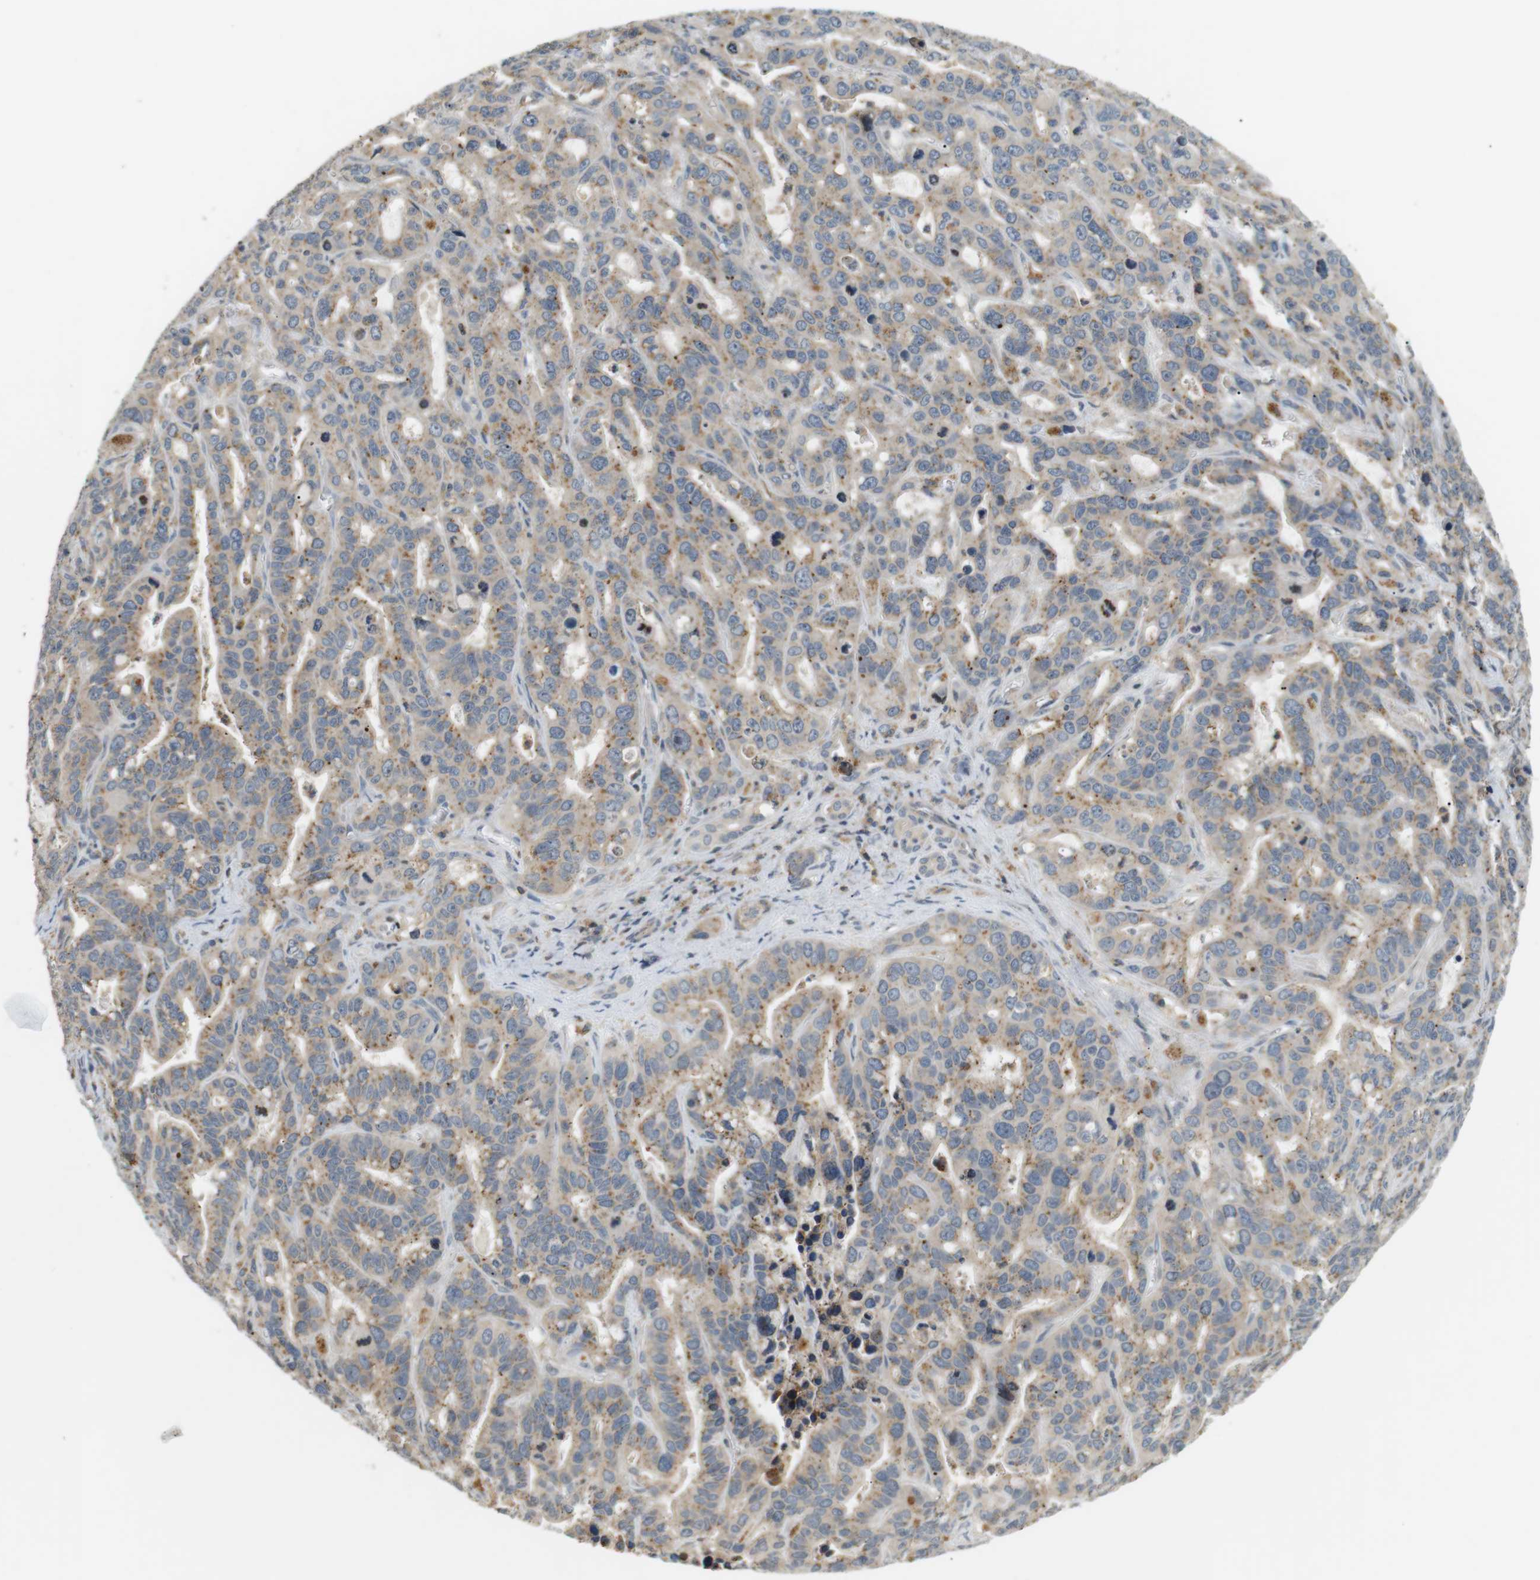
{"staining": {"intensity": "moderate", "quantity": ">75%", "location": "cytoplasmic/membranous"}, "tissue": "liver cancer", "cell_type": "Tumor cells", "image_type": "cancer", "snomed": [{"axis": "morphology", "description": "Cholangiocarcinoma"}, {"axis": "topography", "description": "Liver"}], "caption": "Protein staining of liver cancer (cholangiocarcinoma) tissue displays moderate cytoplasmic/membranous positivity in approximately >75% of tumor cells.", "gene": "P2RY1", "patient": {"sex": "female", "age": 65}}